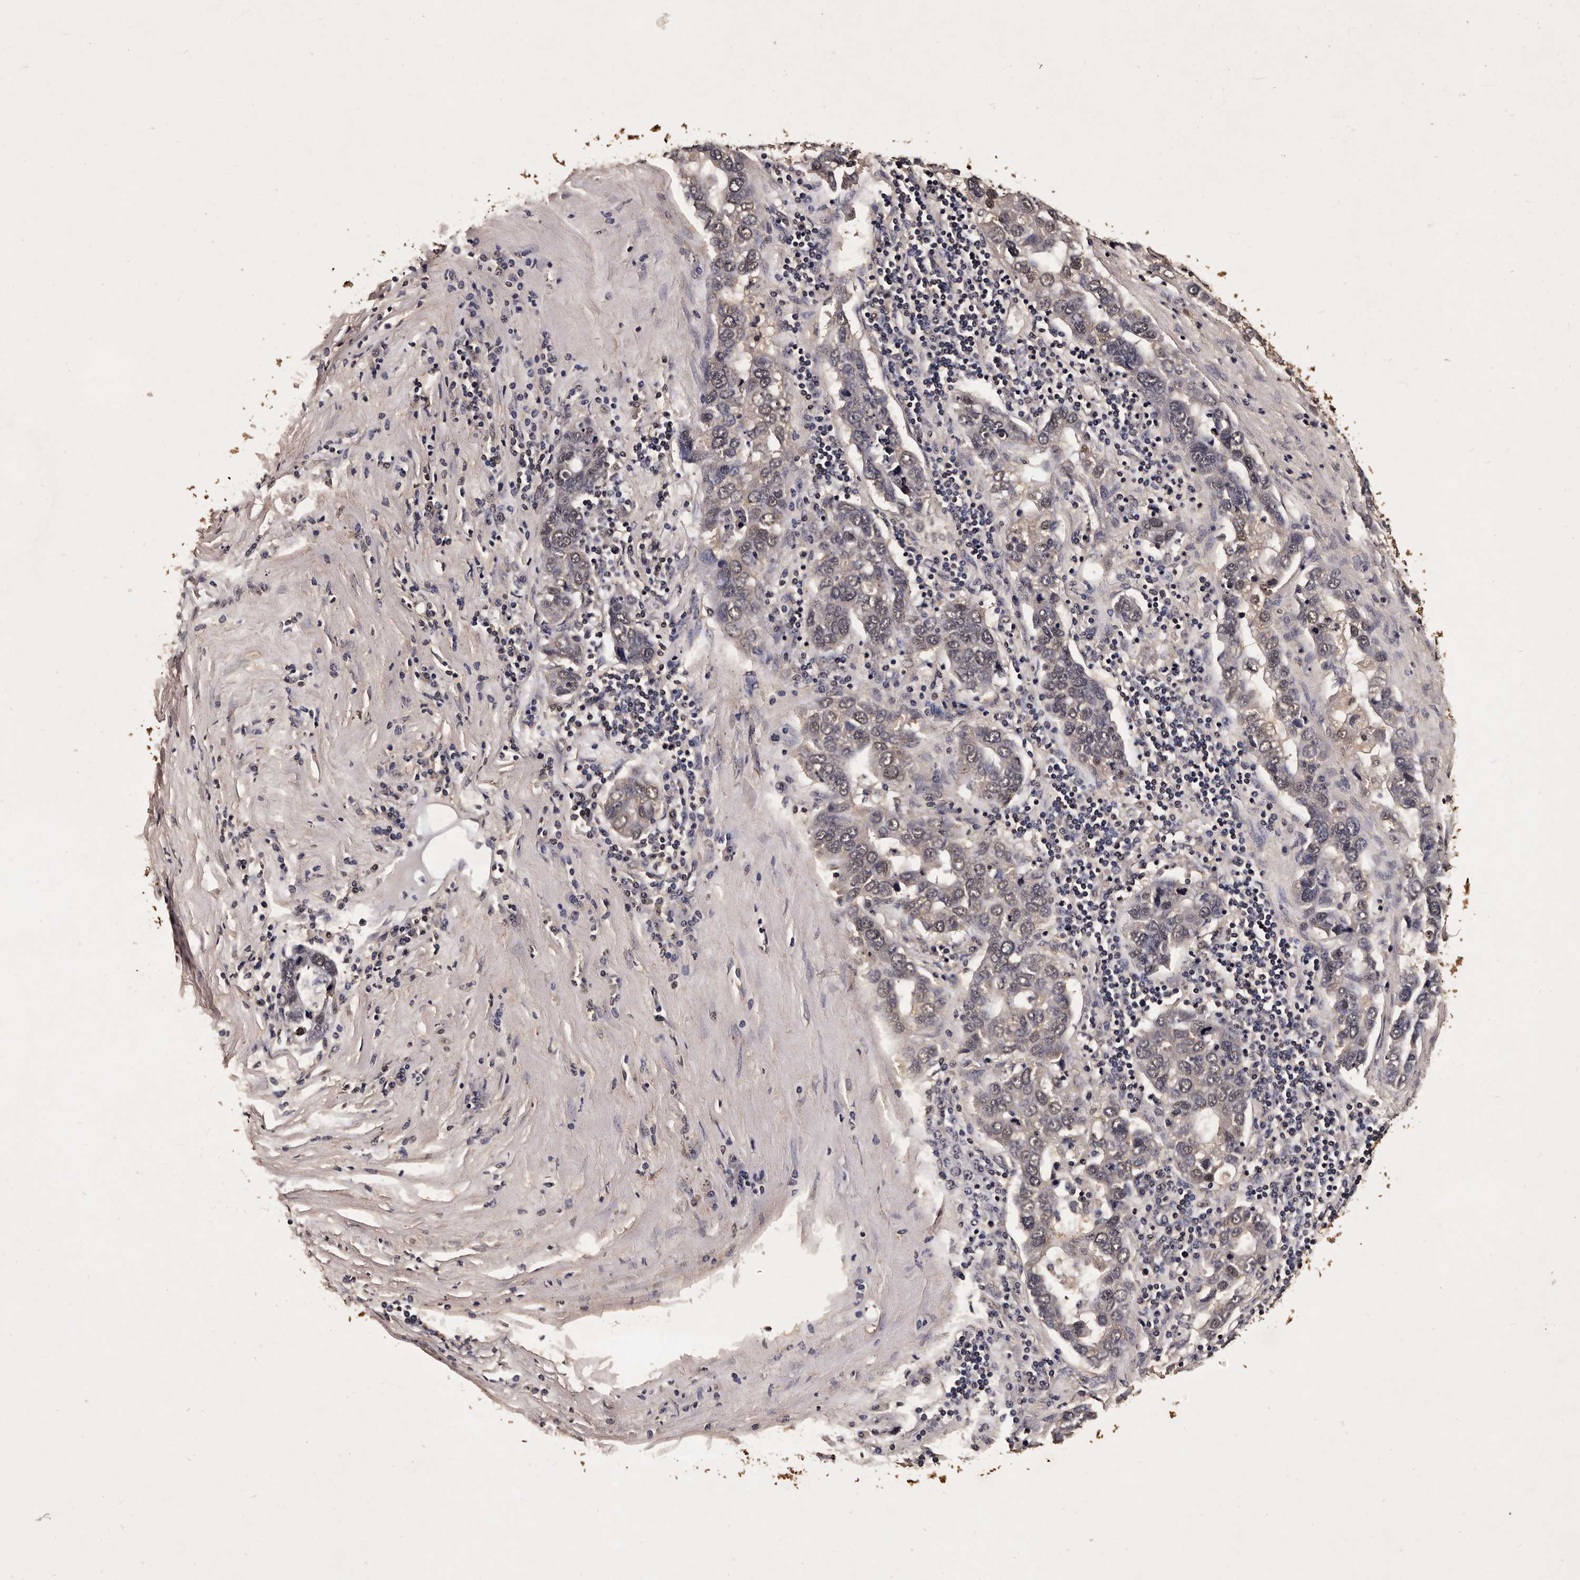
{"staining": {"intensity": "weak", "quantity": "<25%", "location": "nuclear"}, "tissue": "pancreatic cancer", "cell_type": "Tumor cells", "image_type": "cancer", "snomed": [{"axis": "morphology", "description": "Adenocarcinoma, NOS"}, {"axis": "topography", "description": "Pancreas"}], "caption": "There is no significant expression in tumor cells of adenocarcinoma (pancreatic).", "gene": "PARS2", "patient": {"sex": "female", "age": 61}}